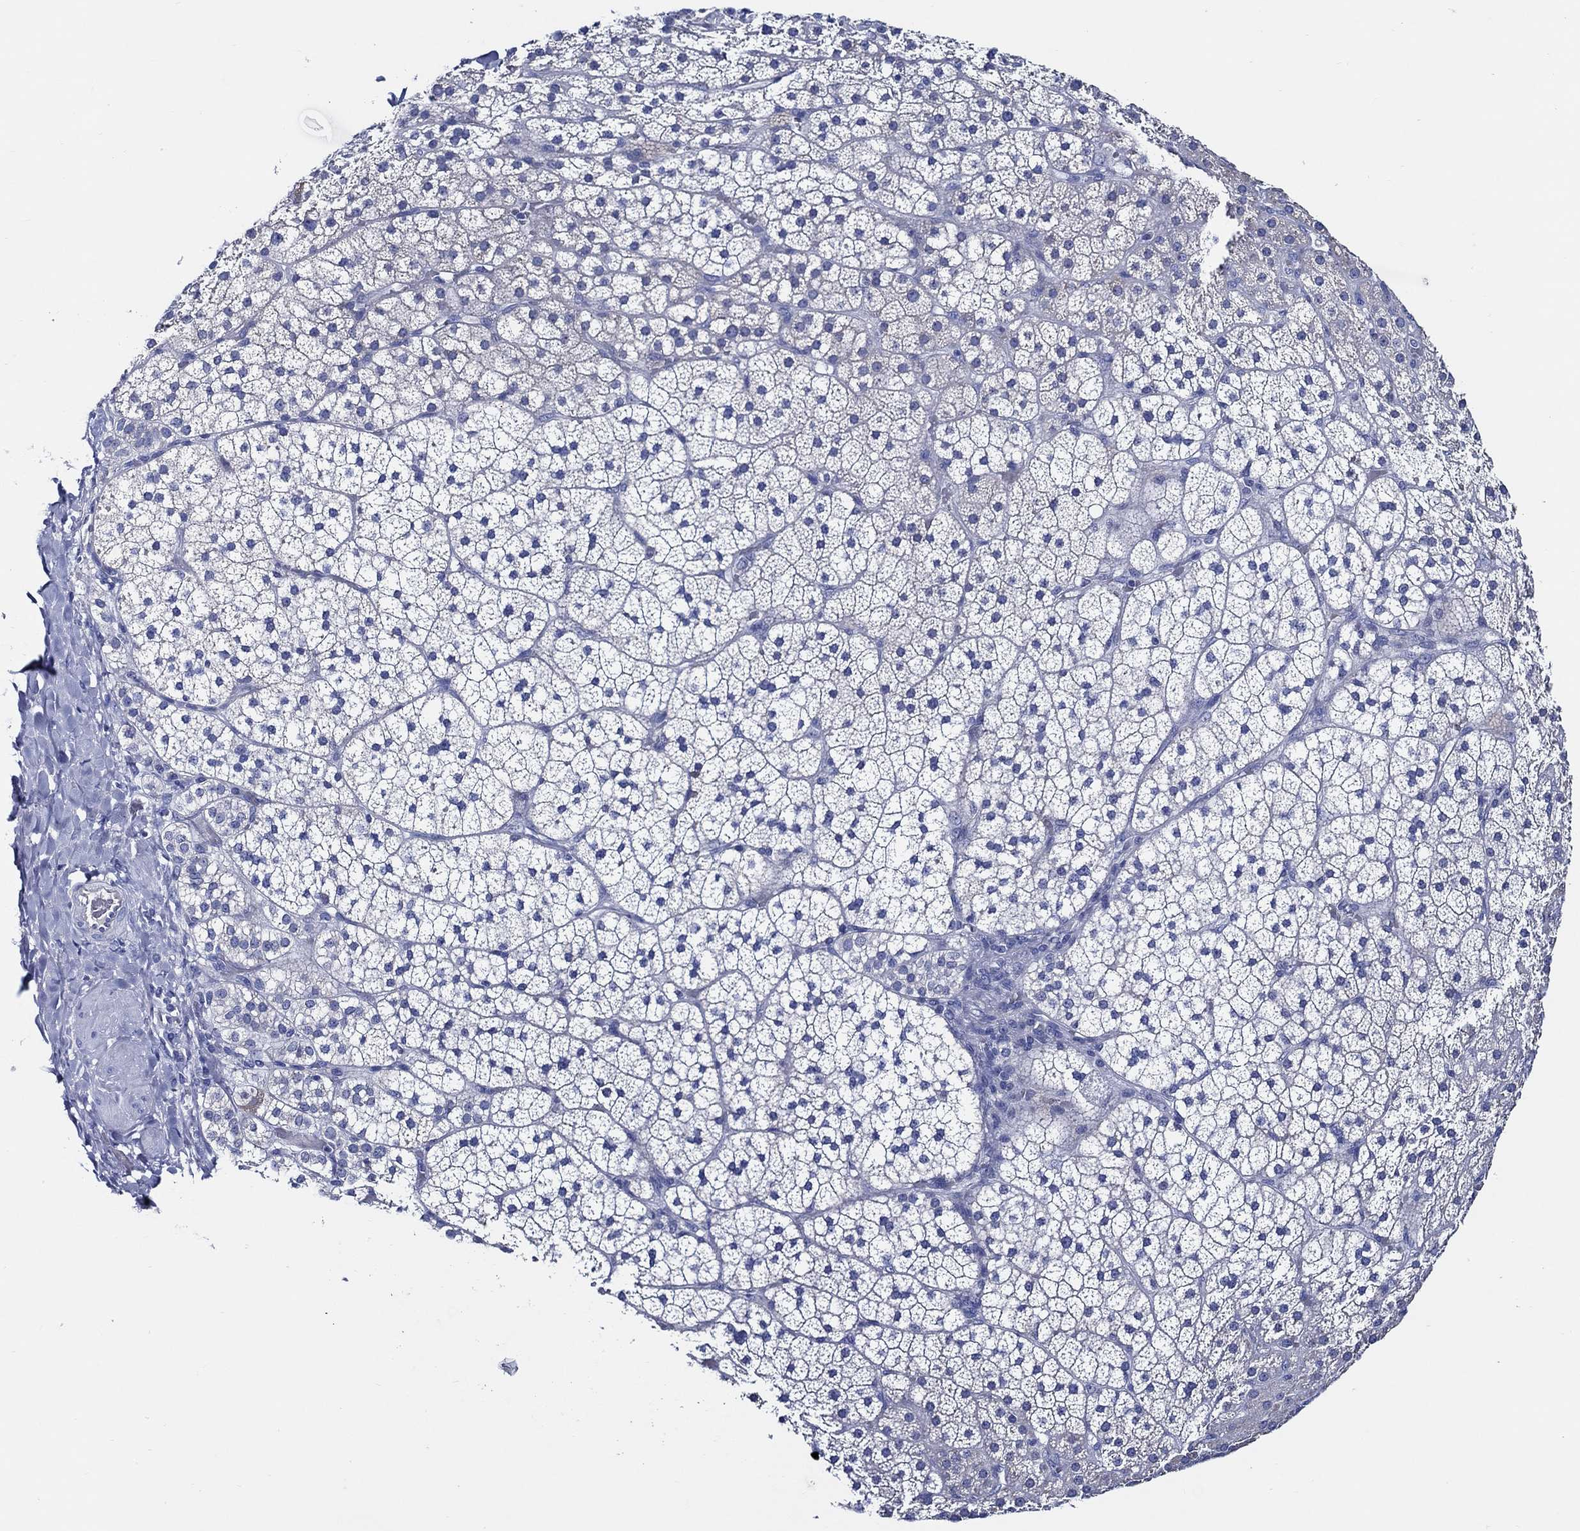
{"staining": {"intensity": "negative", "quantity": "none", "location": "none"}, "tissue": "adrenal gland", "cell_type": "Glandular cells", "image_type": "normal", "snomed": [{"axis": "morphology", "description": "Normal tissue, NOS"}, {"axis": "topography", "description": "Adrenal gland"}], "caption": "Immunohistochemistry (IHC) of benign human adrenal gland exhibits no positivity in glandular cells. Nuclei are stained in blue.", "gene": "SKOR1", "patient": {"sex": "male", "age": 53}}